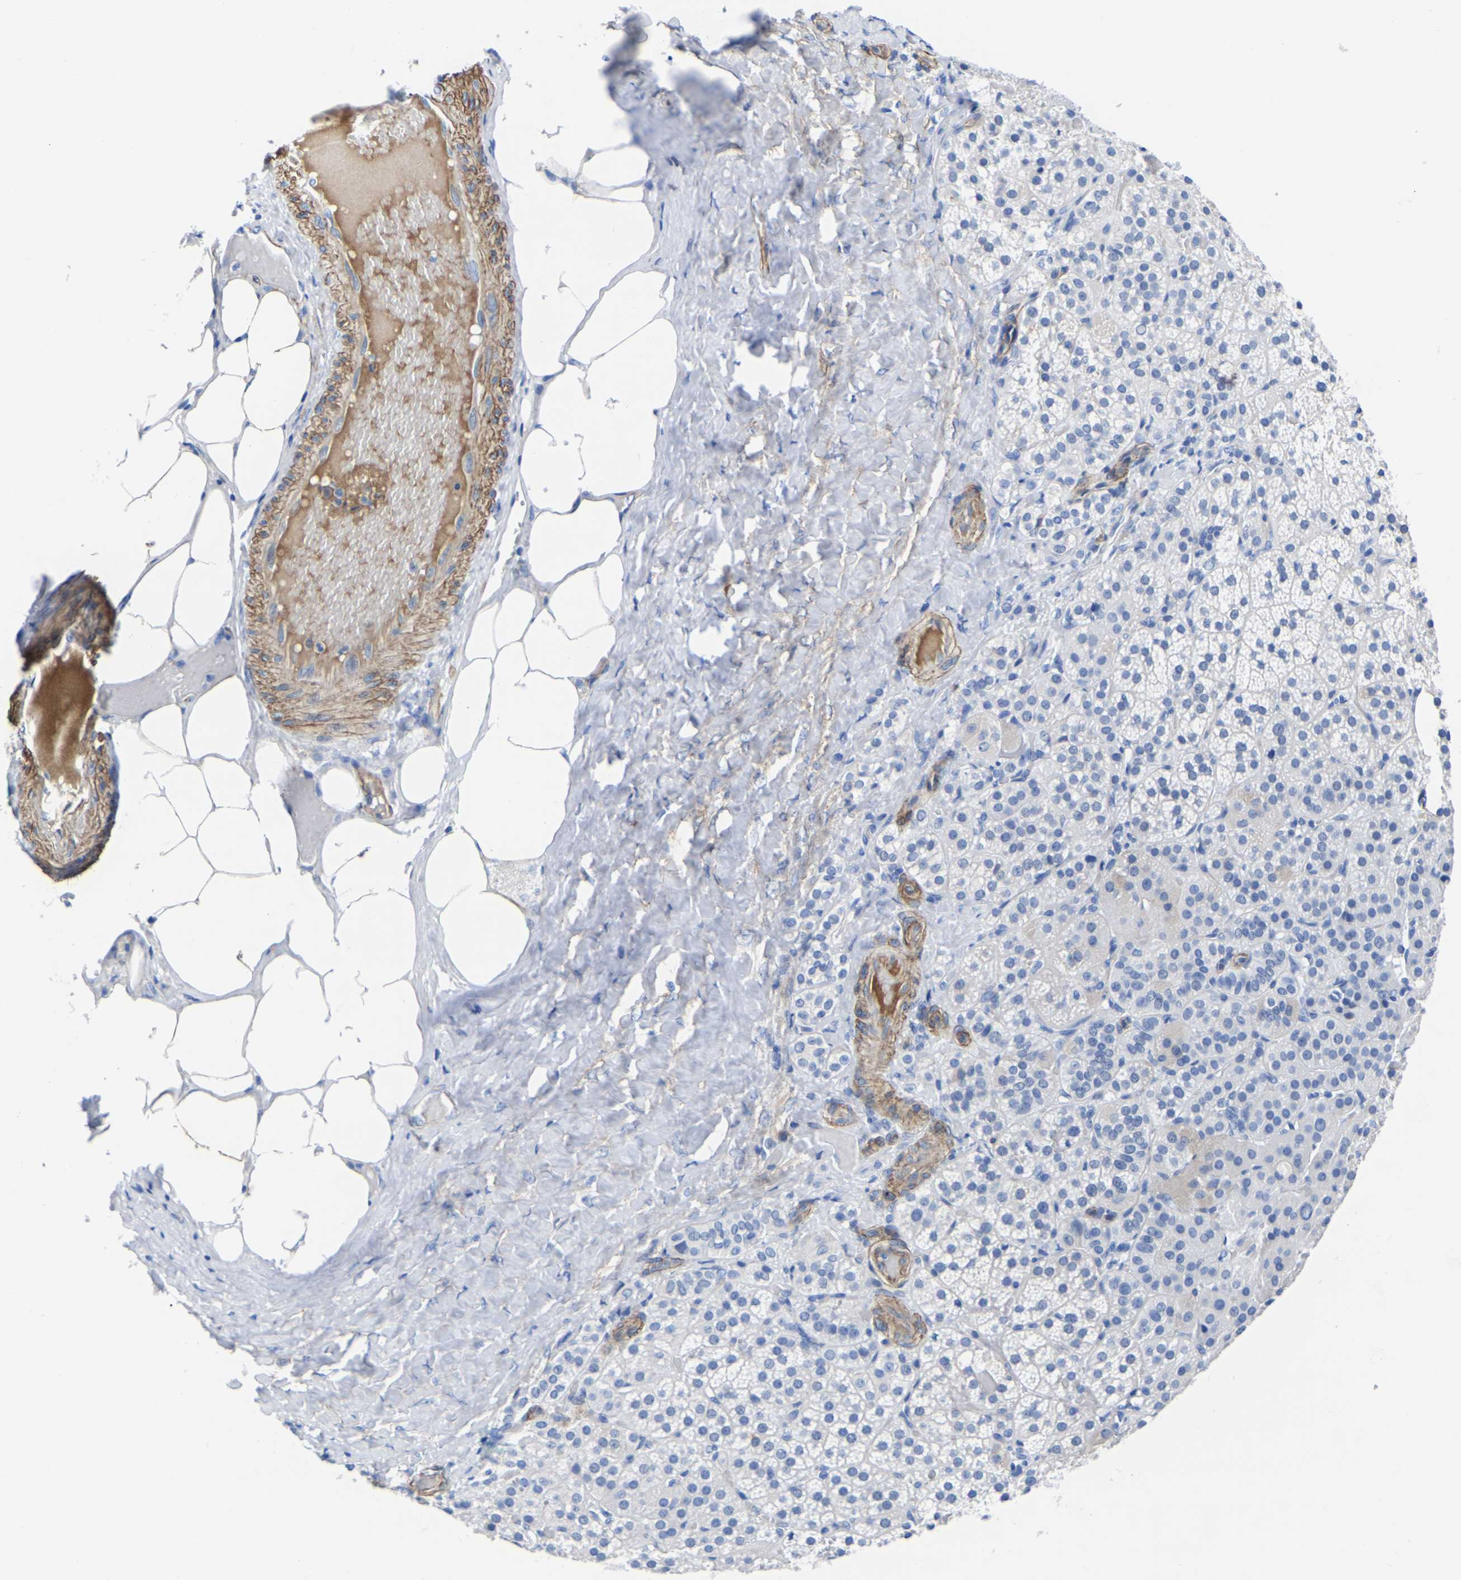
{"staining": {"intensity": "negative", "quantity": "none", "location": "none"}, "tissue": "adrenal gland", "cell_type": "Glandular cells", "image_type": "normal", "snomed": [{"axis": "morphology", "description": "Normal tissue, NOS"}, {"axis": "topography", "description": "Adrenal gland"}], "caption": "This is an immunohistochemistry photomicrograph of normal adrenal gland. There is no positivity in glandular cells.", "gene": "SLC45A3", "patient": {"sex": "female", "age": 59}}